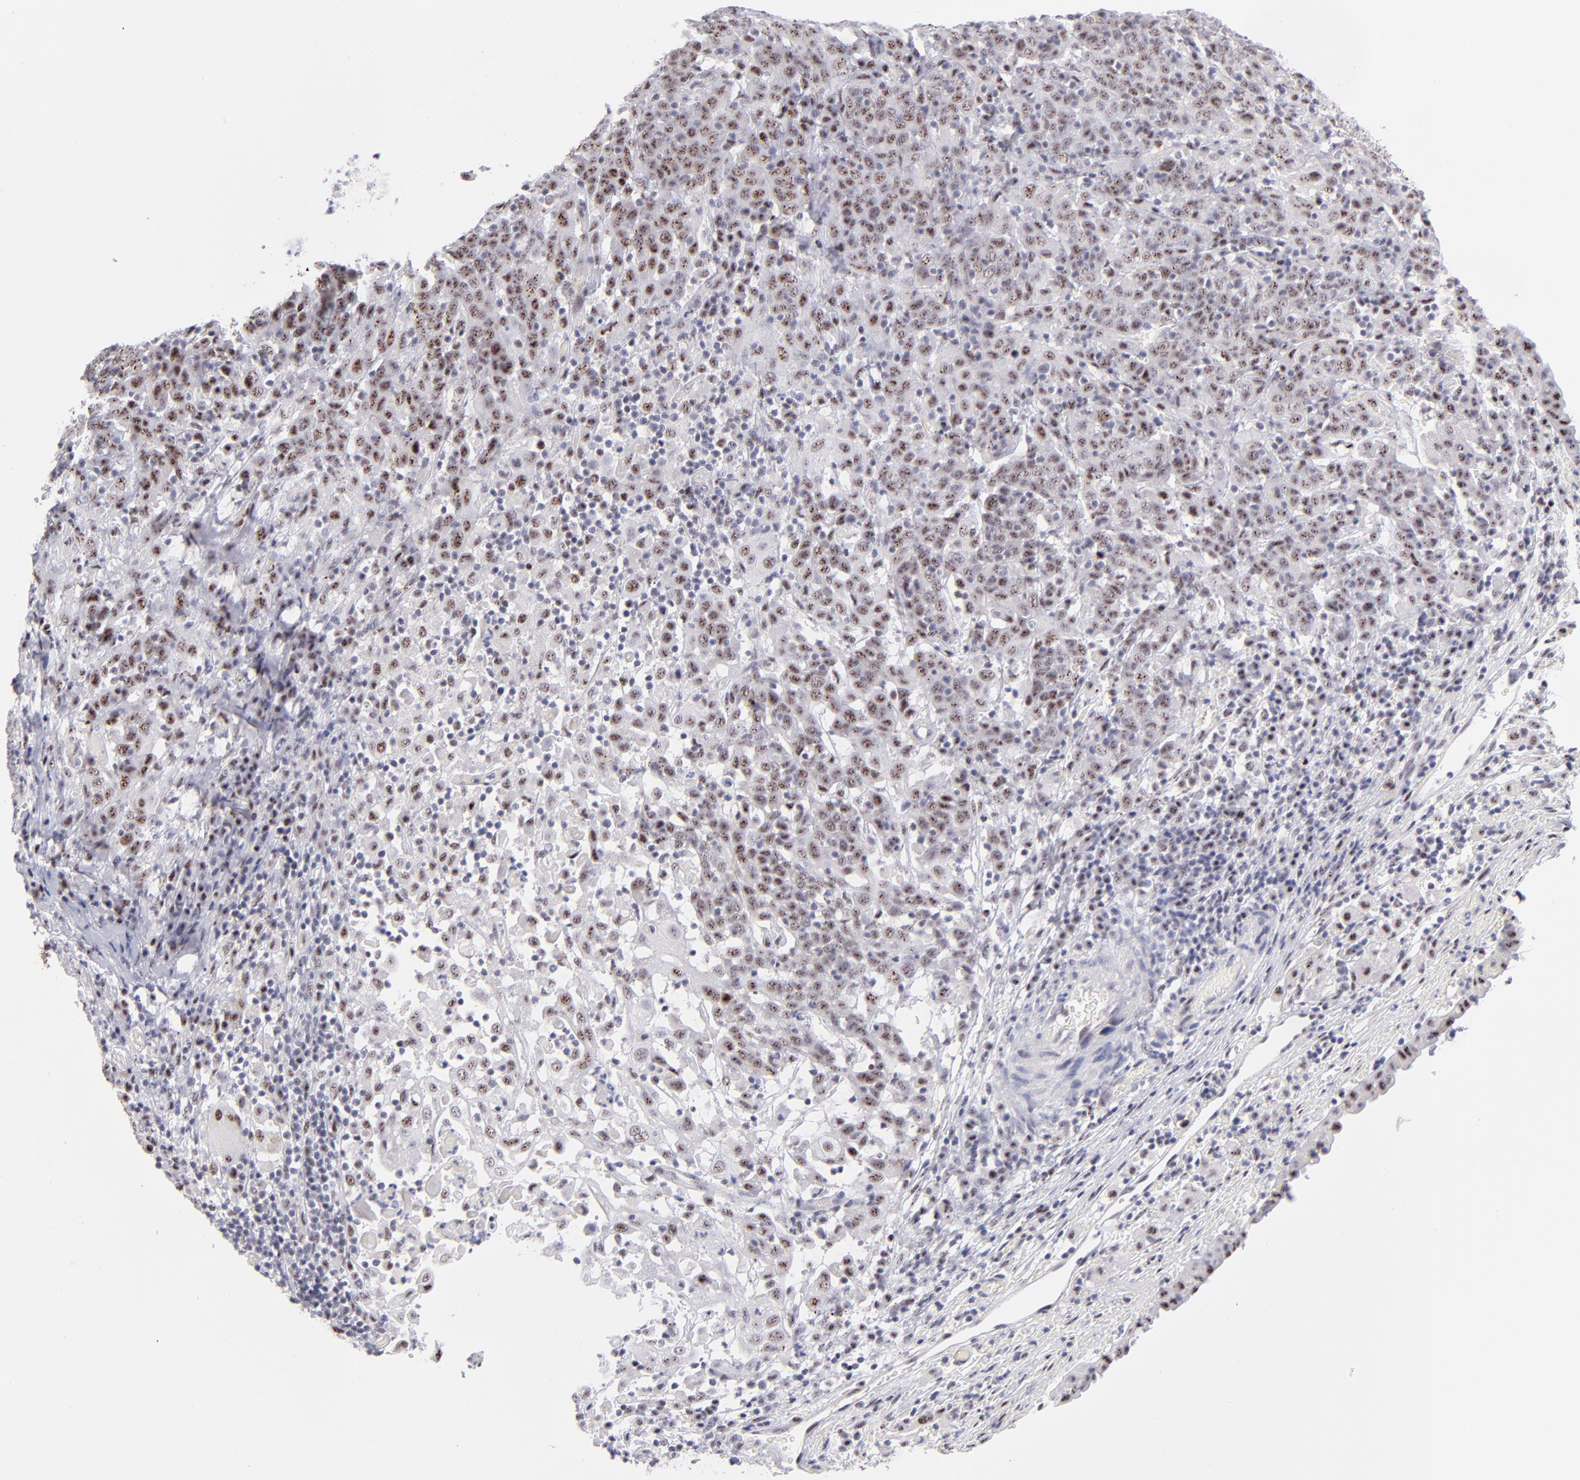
{"staining": {"intensity": "moderate", "quantity": ">75%", "location": "nuclear"}, "tissue": "cervical cancer", "cell_type": "Tumor cells", "image_type": "cancer", "snomed": [{"axis": "morphology", "description": "Normal tissue, NOS"}, {"axis": "morphology", "description": "Squamous cell carcinoma, NOS"}, {"axis": "topography", "description": "Cervix"}], "caption": "Immunohistochemistry (IHC) photomicrograph of neoplastic tissue: cervical cancer (squamous cell carcinoma) stained using IHC displays medium levels of moderate protein expression localized specifically in the nuclear of tumor cells, appearing as a nuclear brown color.", "gene": "CDC25C", "patient": {"sex": "female", "age": 67}}